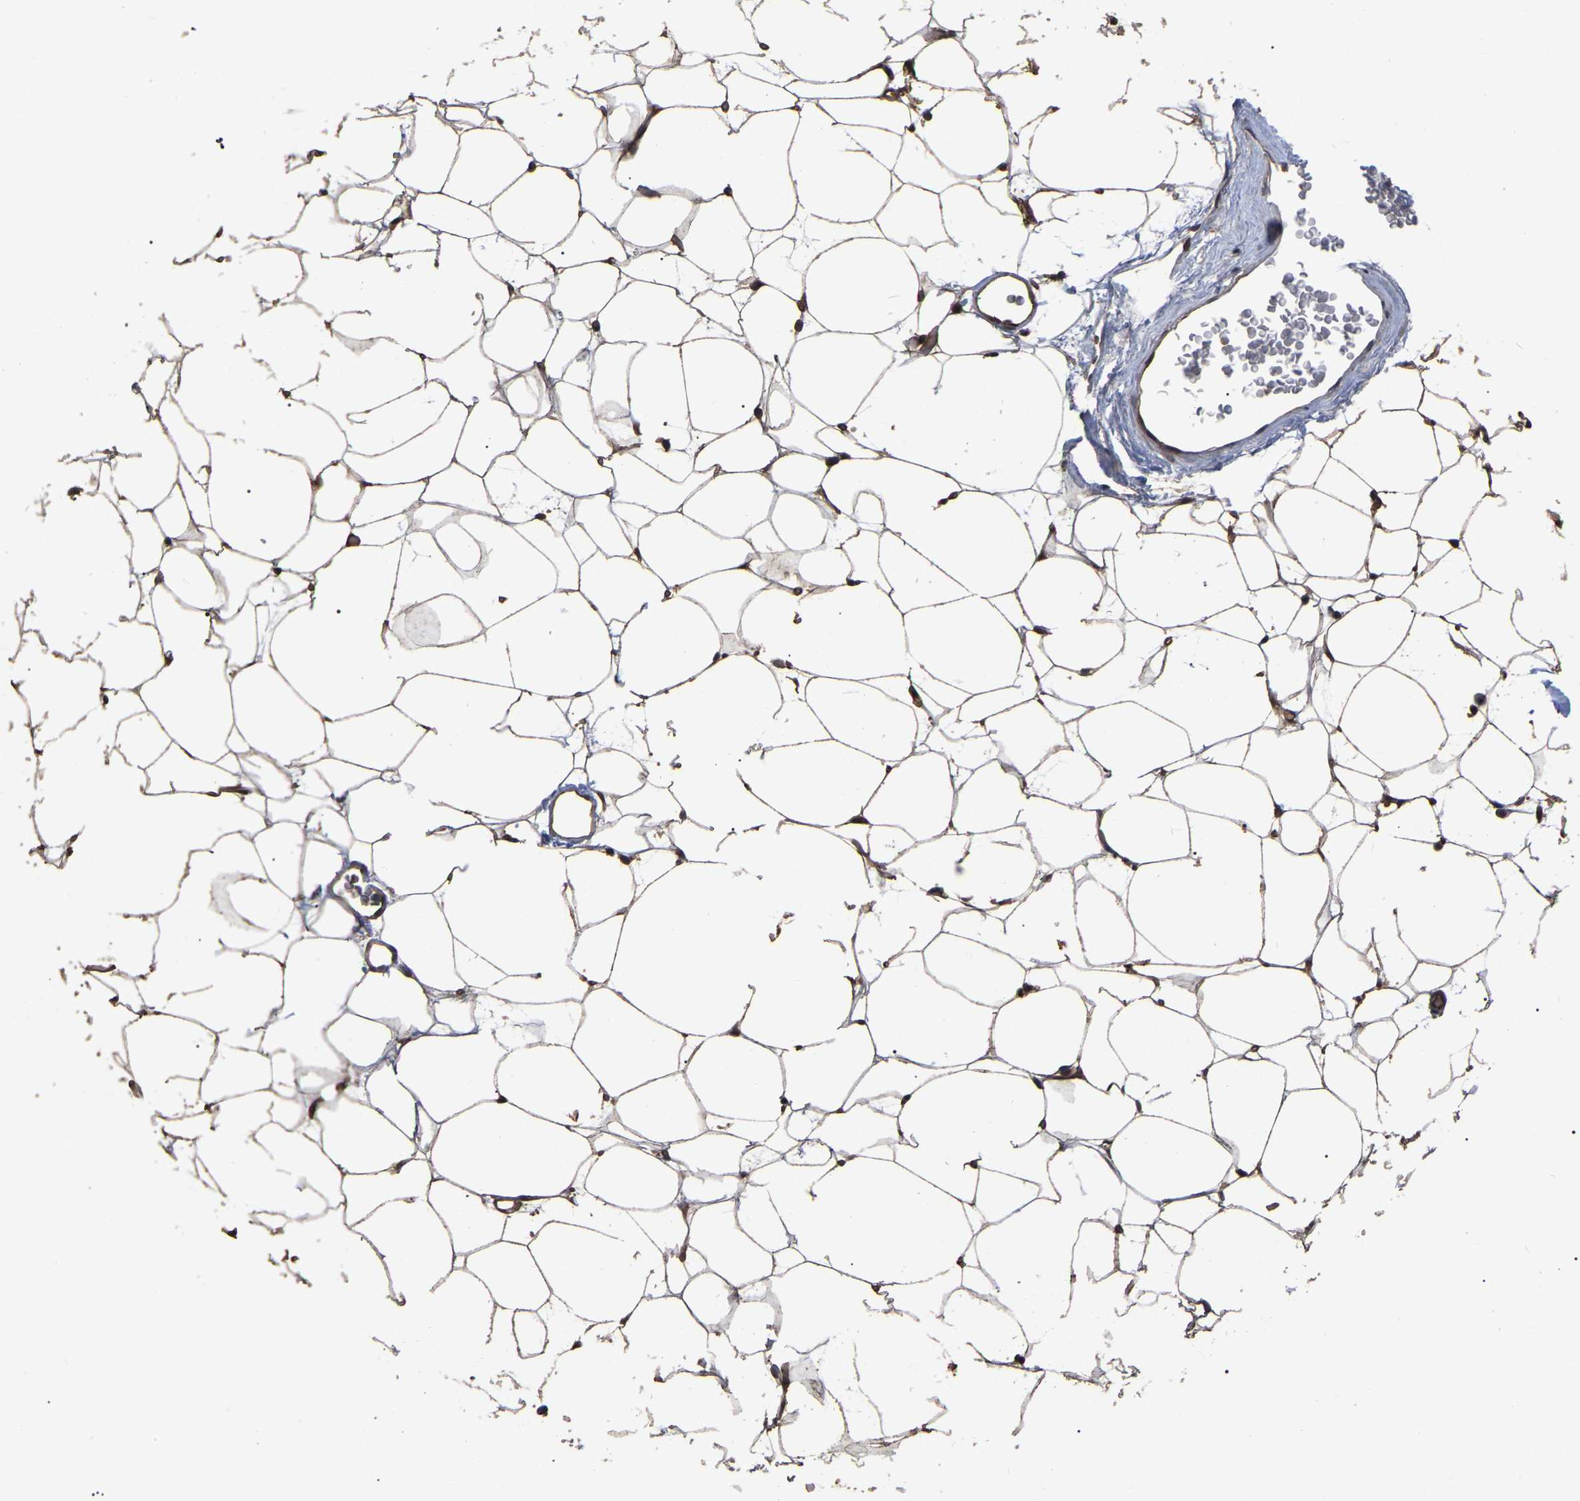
{"staining": {"intensity": "moderate", "quantity": ">75%", "location": "cytoplasmic/membranous"}, "tissue": "adipose tissue", "cell_type": "Adipocytes", "image_type": "normal", "snomed": [{"axis": "morphology", "description": "Normal tissue, NOS"}, {"axis": "topography", "description": "Breast"}, {"axis": "topography", "description": "Soft tissue"}], "caption": "There is medium levels of moderate cytoplasmic/membranous staining in adipocytes of normal adipose tissue, as demonstrated by immunohistochemical staining (brown color).", "gene": "FAM161B", "patient": {"sex": "female", "age": 75}}